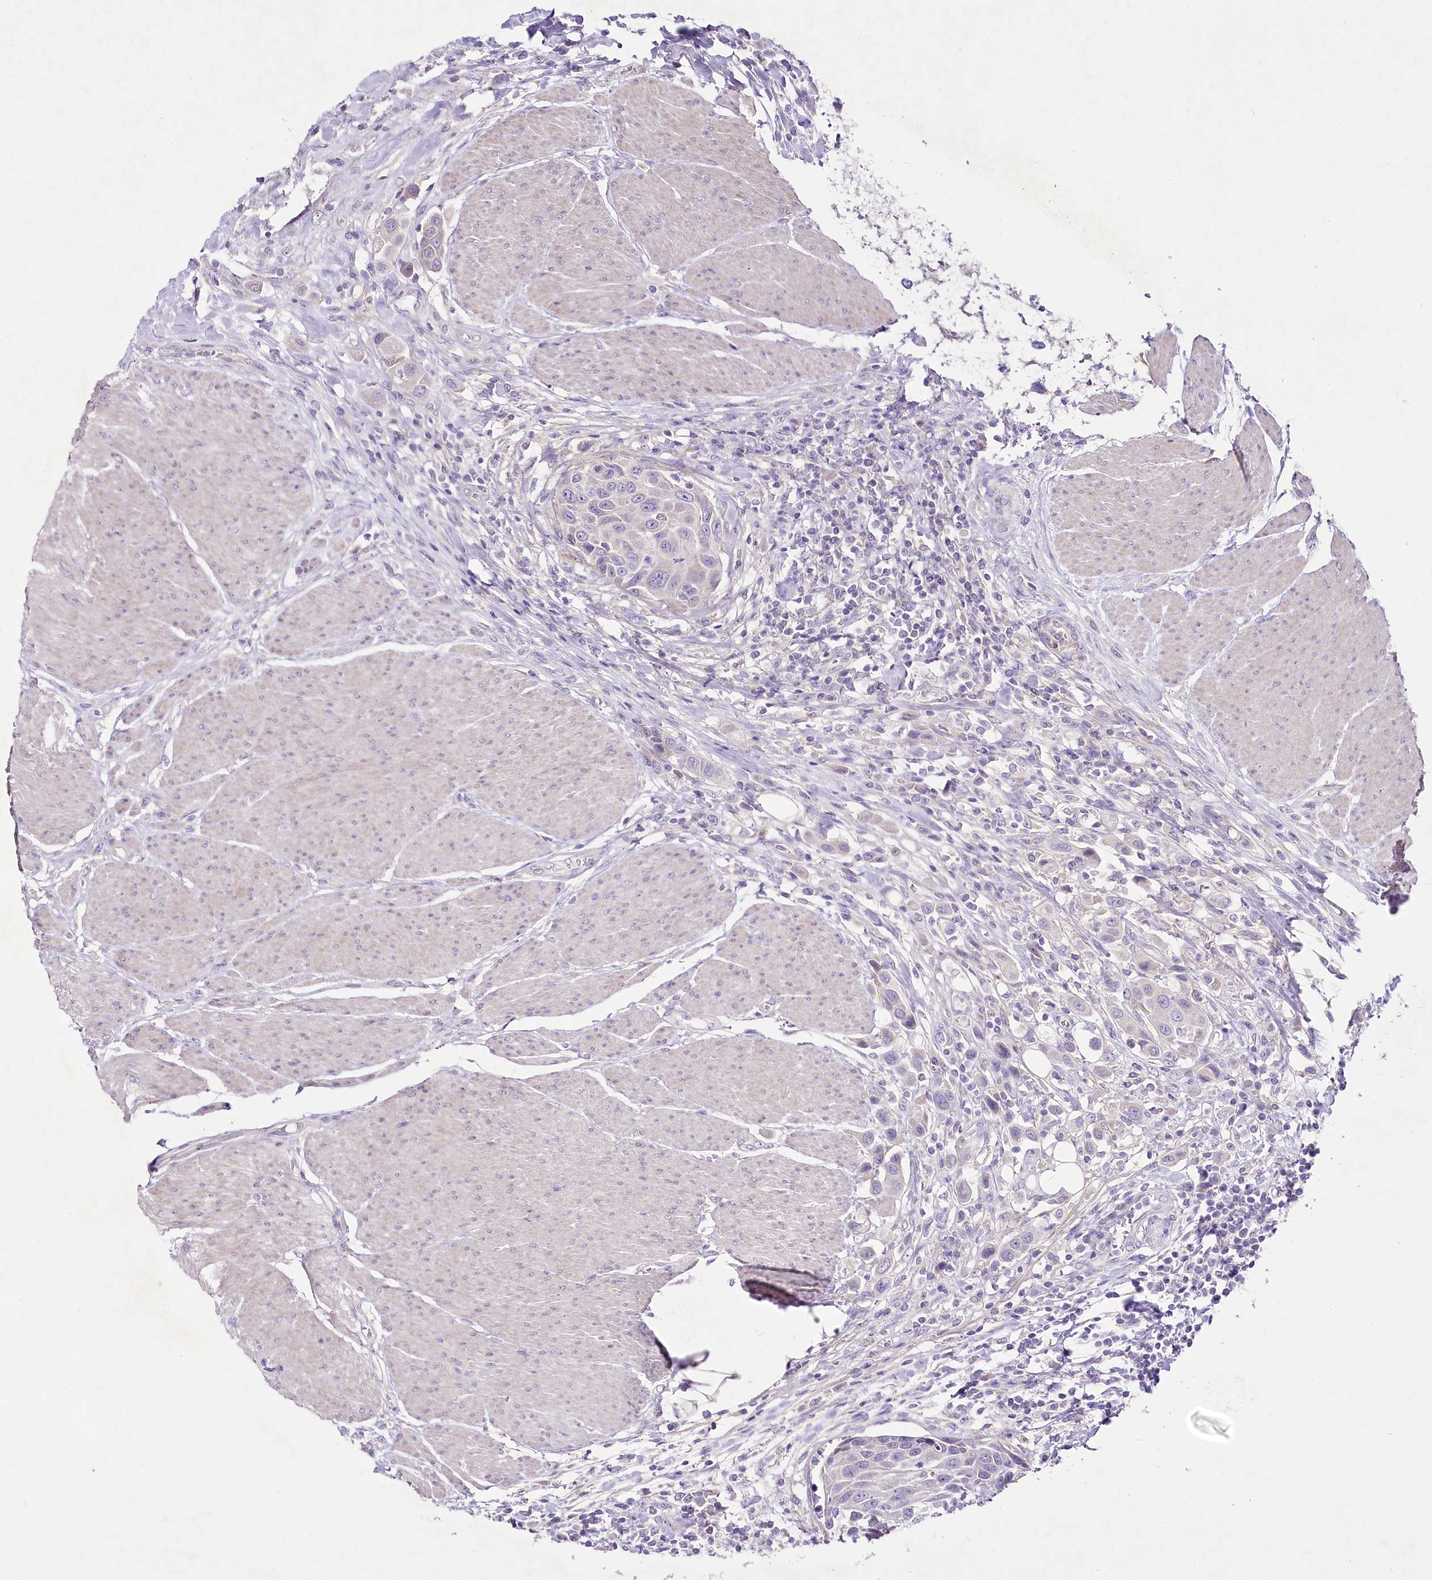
{"staining": {"intensity": "negative", "quantity": "none", "location": "none"}, "tissue": "urothelial cancer", "cell_type": "Tumor cells", "image_type": "cancer", "snomed": [{"axis": "morphology", "description": "Urothelial carcinoma, High grade"}, {"axis": "topography", "description": "Urinary bladder"}], "caption": "There is no significant positivity in tumor cells of urothelial cancer.", "gene": "LRRC14B", "patient": {"sex": "male", "age": 50}}